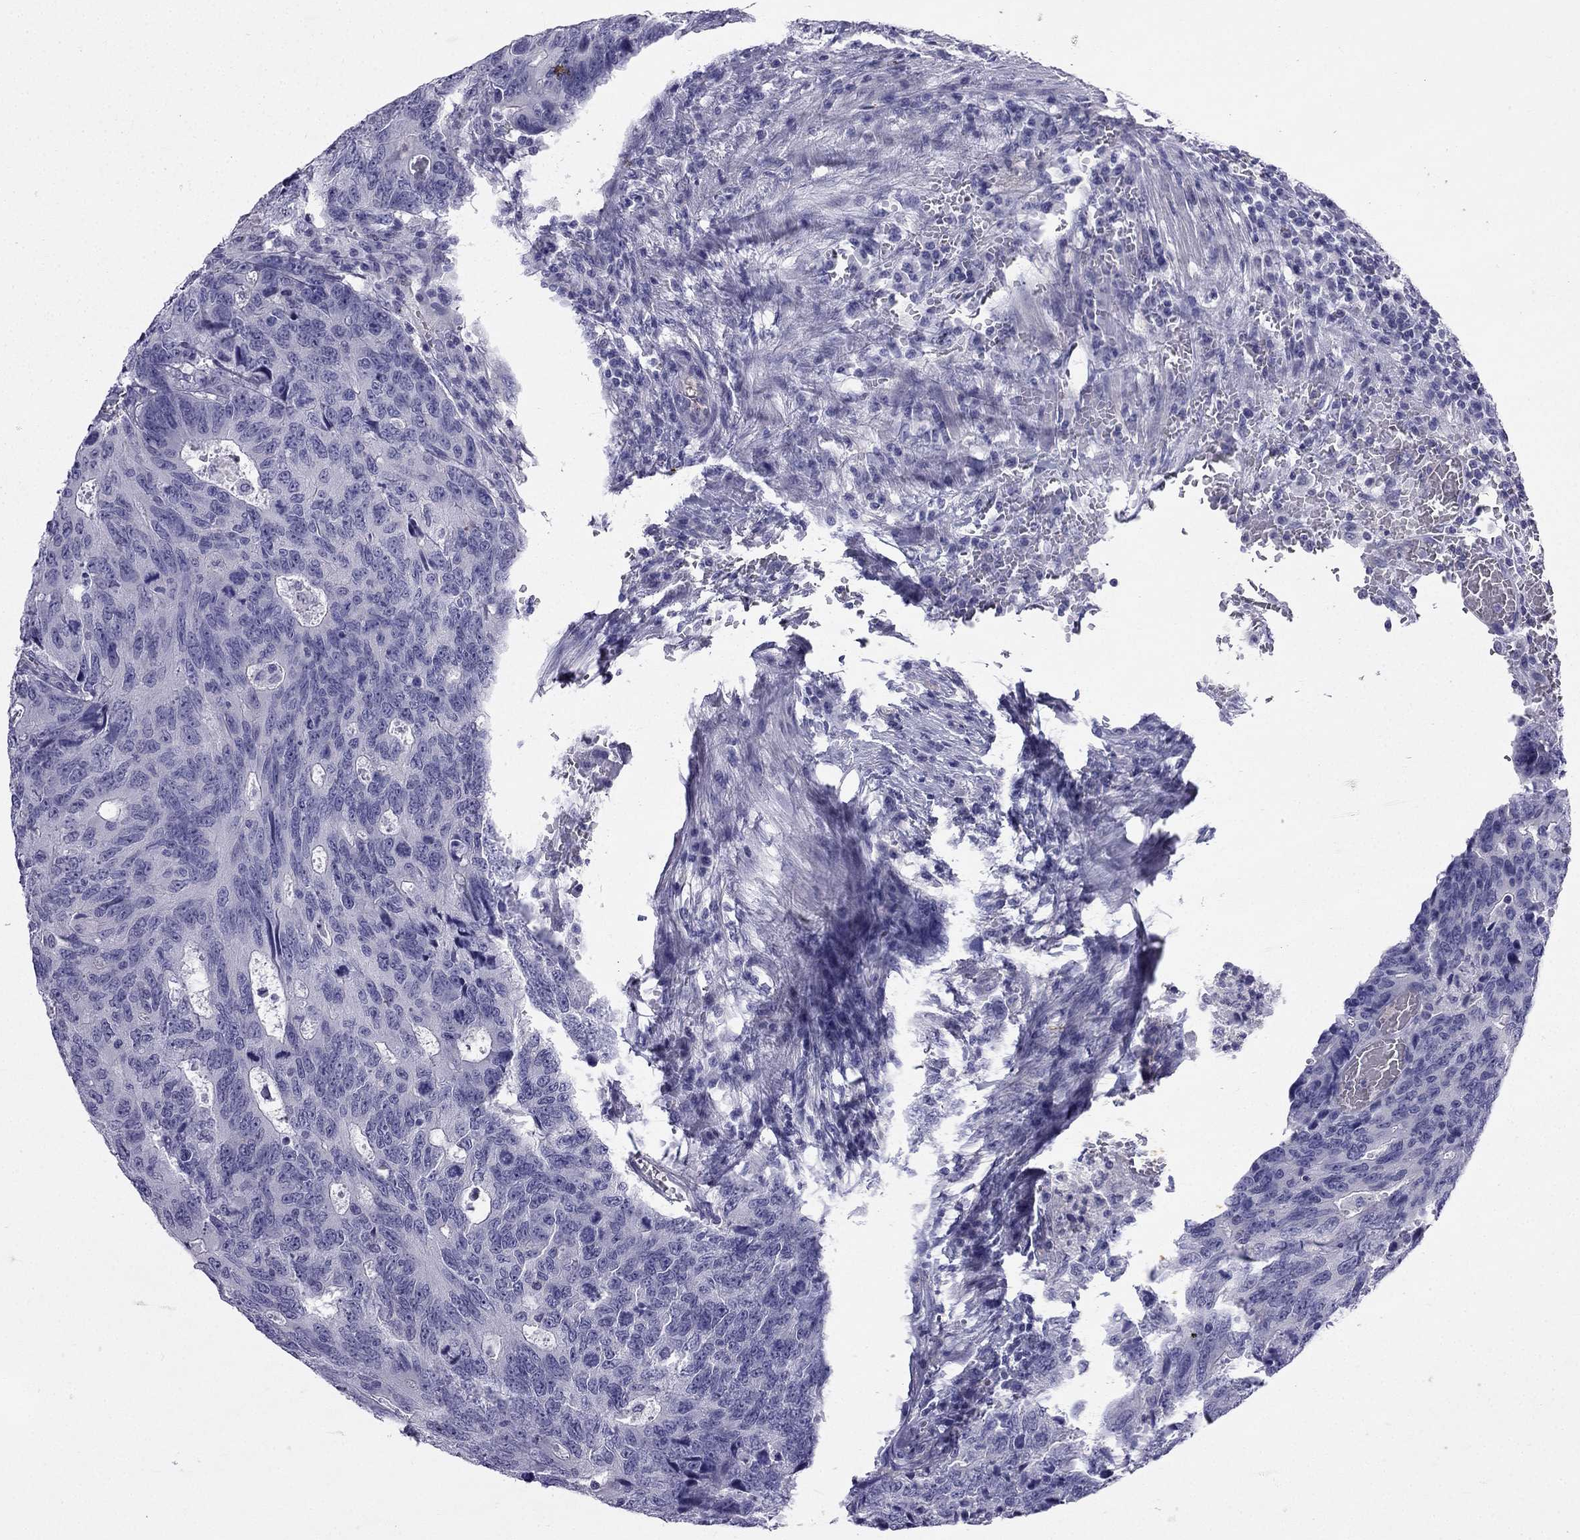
{"staining": {"intensity": "negative", "quantity": "none", "location": "none"}, "tissue": "colorectal cancer", "cell_type": "Tumor cells", "image_type": "cancer", "snomed": [{"axis": "morphology", "description": "Adenocarcinoma, NOS"}, {"axis": "topography", "description": "Colon"}], "caption": "Immunohistochemistry micrograph of human colorectal cancer stained for a protein (brown), which demonstrates no positivity in tumor cells.", "gene": "GJA8", "patient": {"sex": "female", "age": 77}}